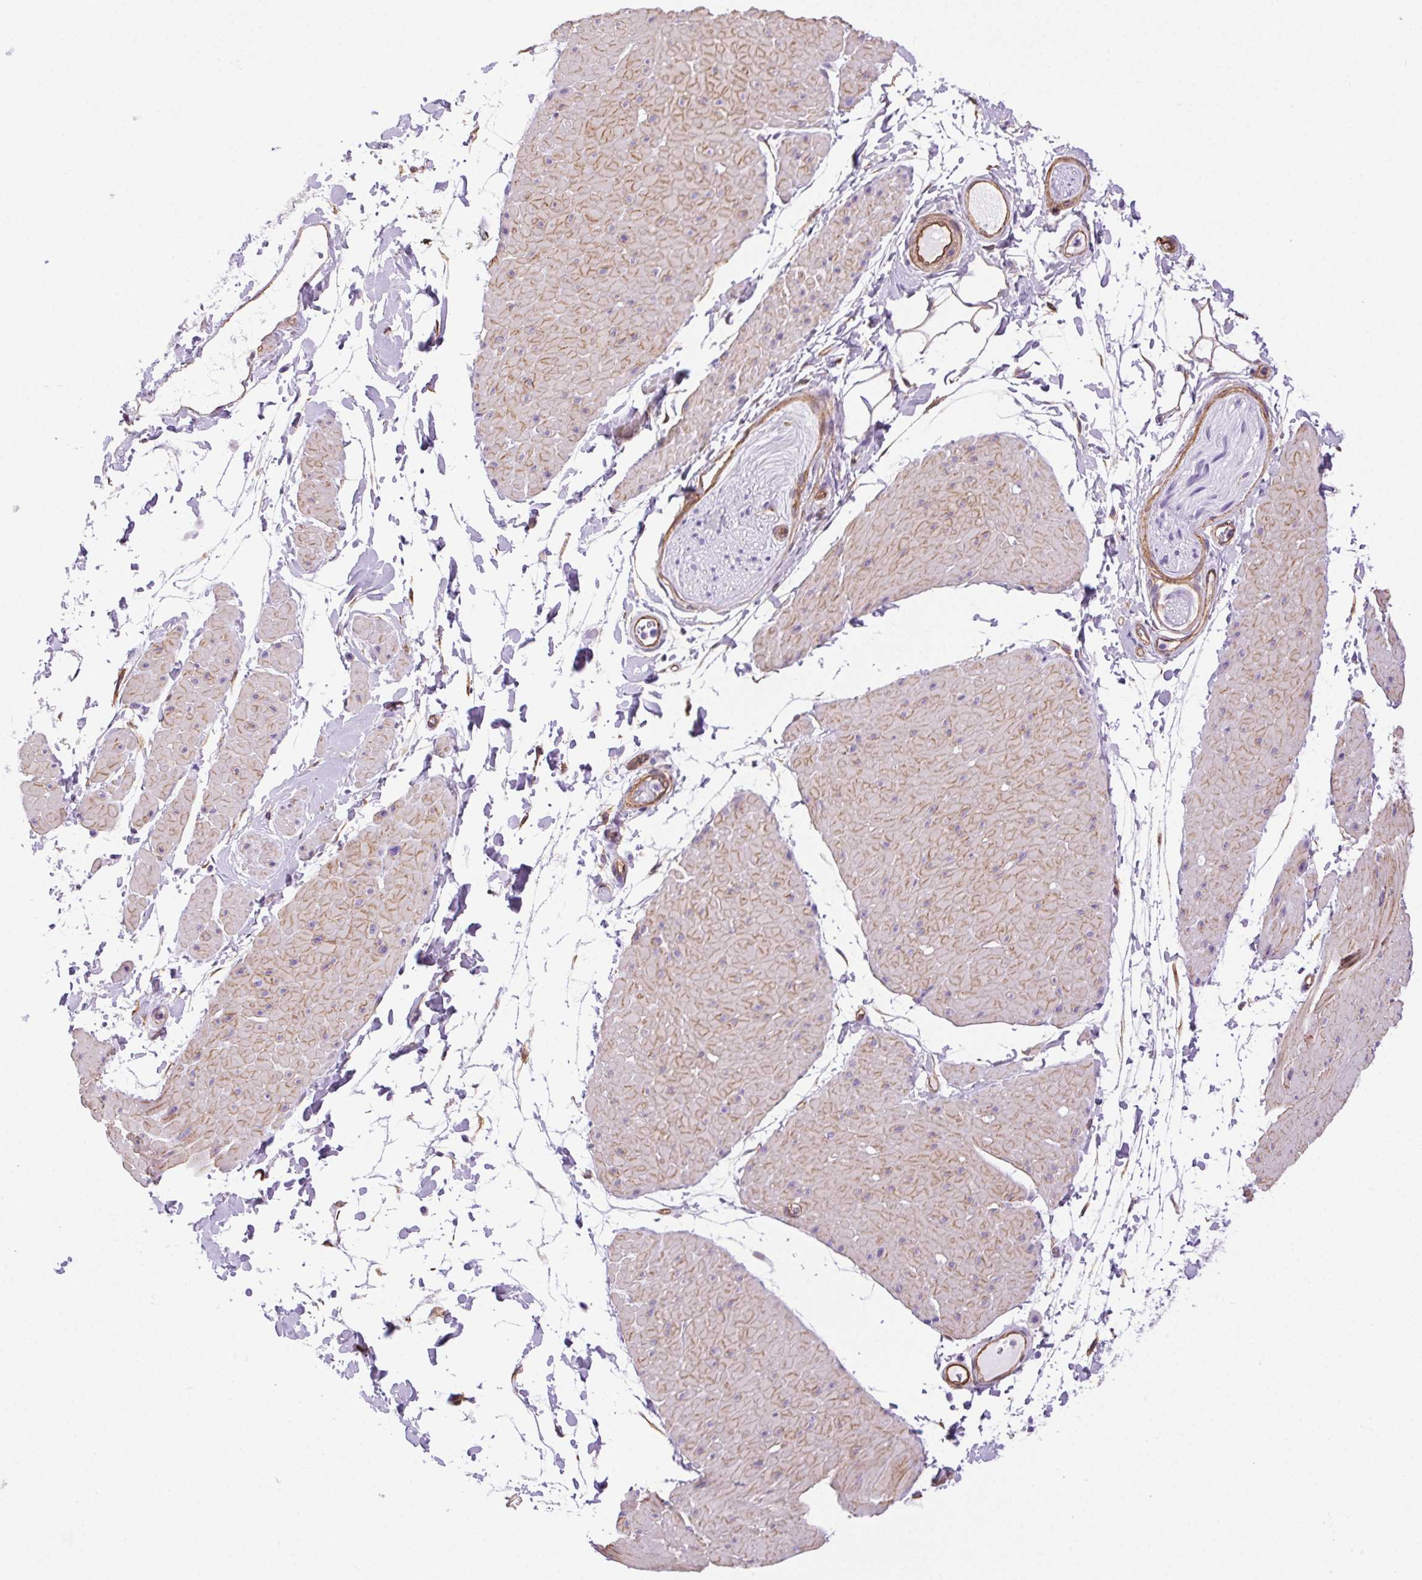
{"staining": {"intensity": "weak", "quantity": "25%-75%", "location": "cytoplasmic/membranous"}, "tissue": "adipose tissue", "cell_type": "Adipocytes", "image_type": "normal", "snomed": [{"axis": "morphology", "description": "Normal tissue, NOS"}, {"axis": "topography", "description": "Smooth muscle"}, {"axis": "topography", "description": "Peripheral nerve tissue"}], "caption": "An immunohistochemistry (IHC) micrograph of unremarkable tissue is shown. Protein staining in brown labels weak cytoplasmic/membranous positivity in adipose tissue within adipocytes.", "gene": "SHCBP1L", "patient": {"sex": "male", "age": 58}}